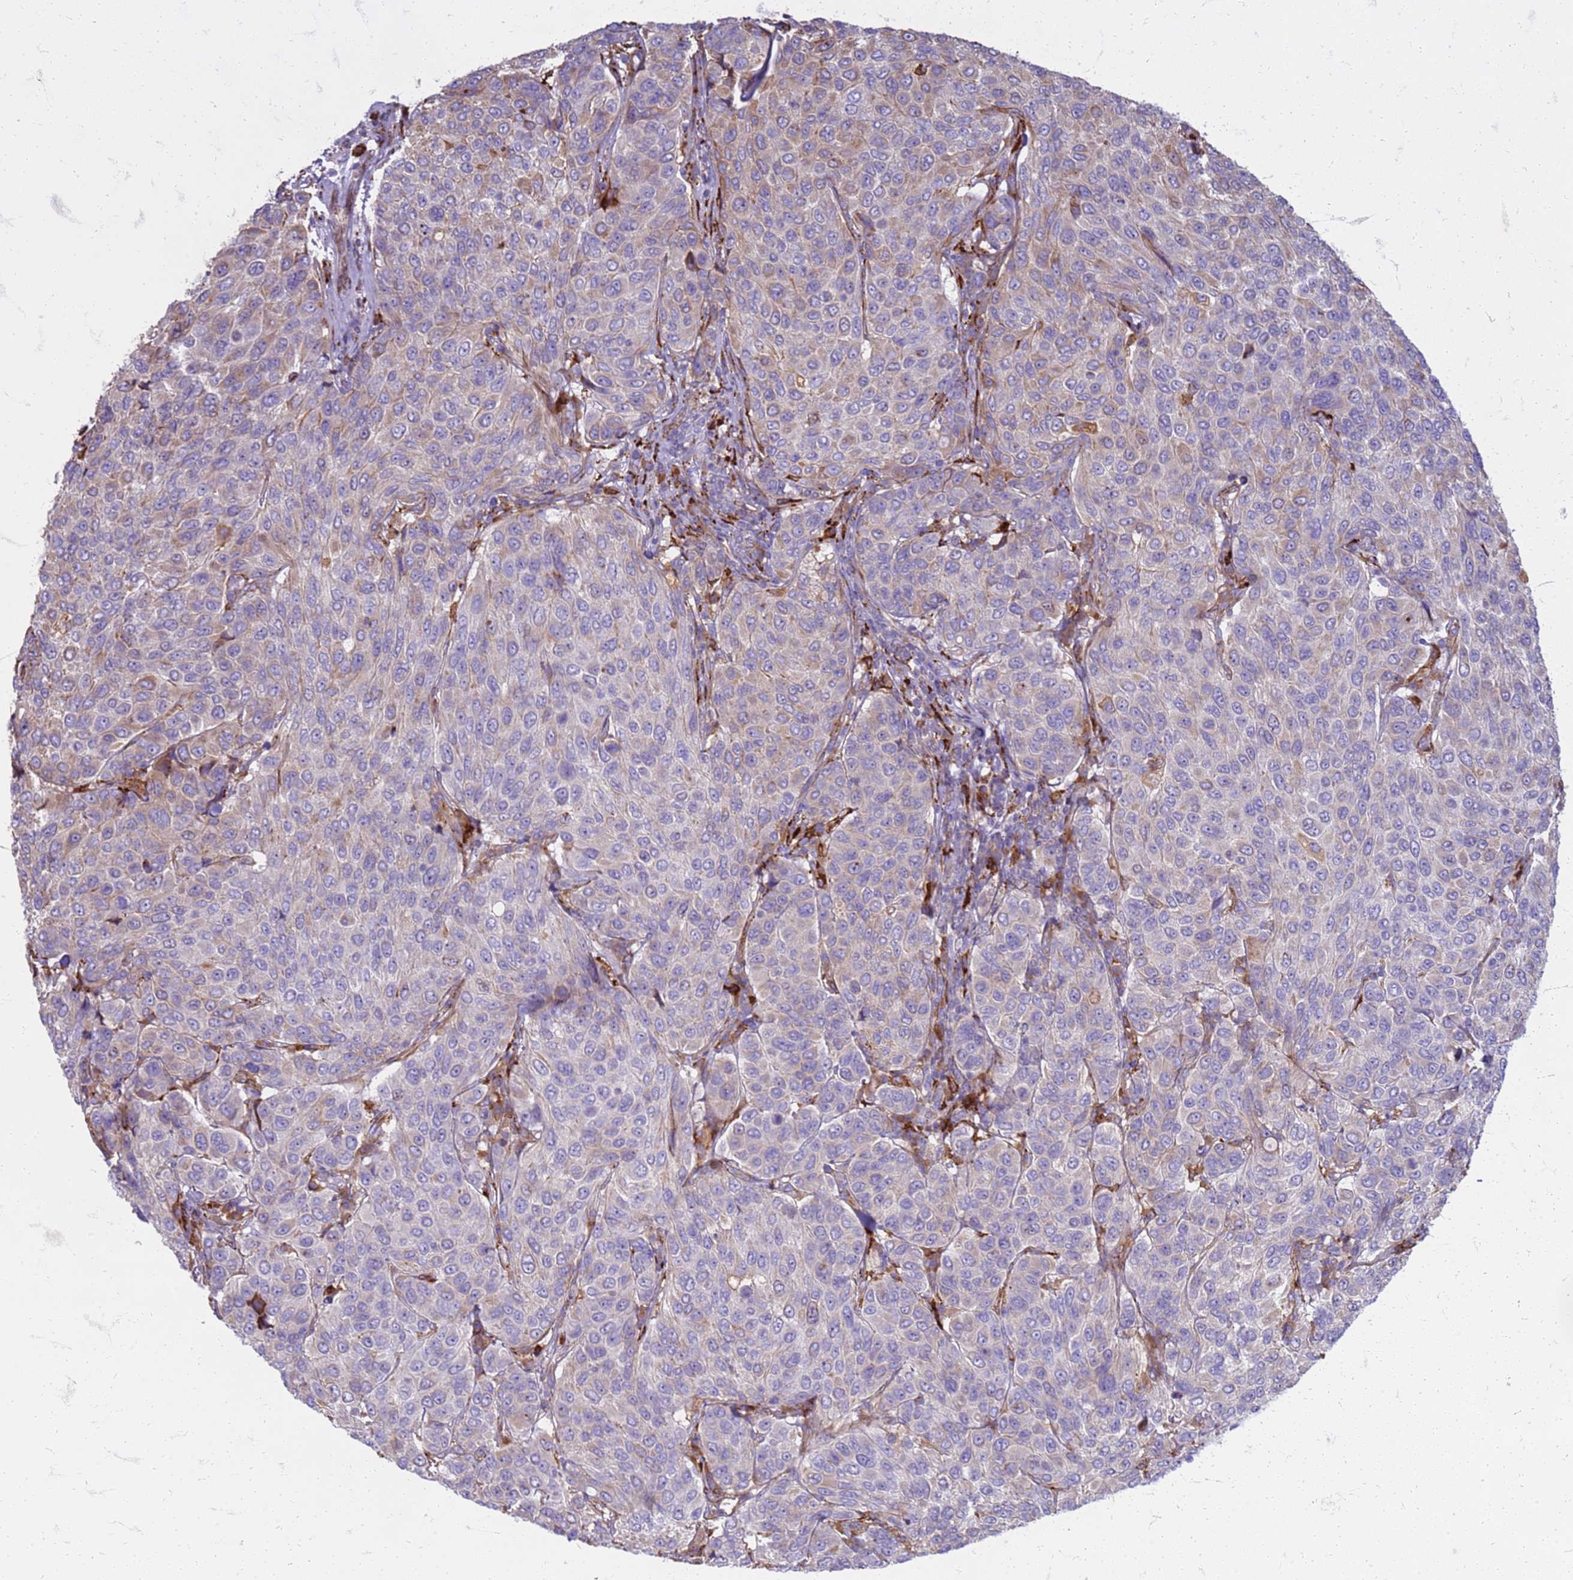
{"staining": {"intensity": "weak", "quantity": "<25%", "location": "cytoplasmic/membranous"}, "tissue": "breast cancer", "cell_type": "Tumor cells", "image_type": "cancer", "snomed": [{"axis": "morphology", "description": "Duct carcinoma"}, {"axis": "topography", "description": "Breast"}], "caption": "The histopathology image demonstrates no significant positivity in tumor cells of breast cancer (intraductal carcinoma).", "gene": "PDK3", "patient": {"sex": "female", "age": 55}}